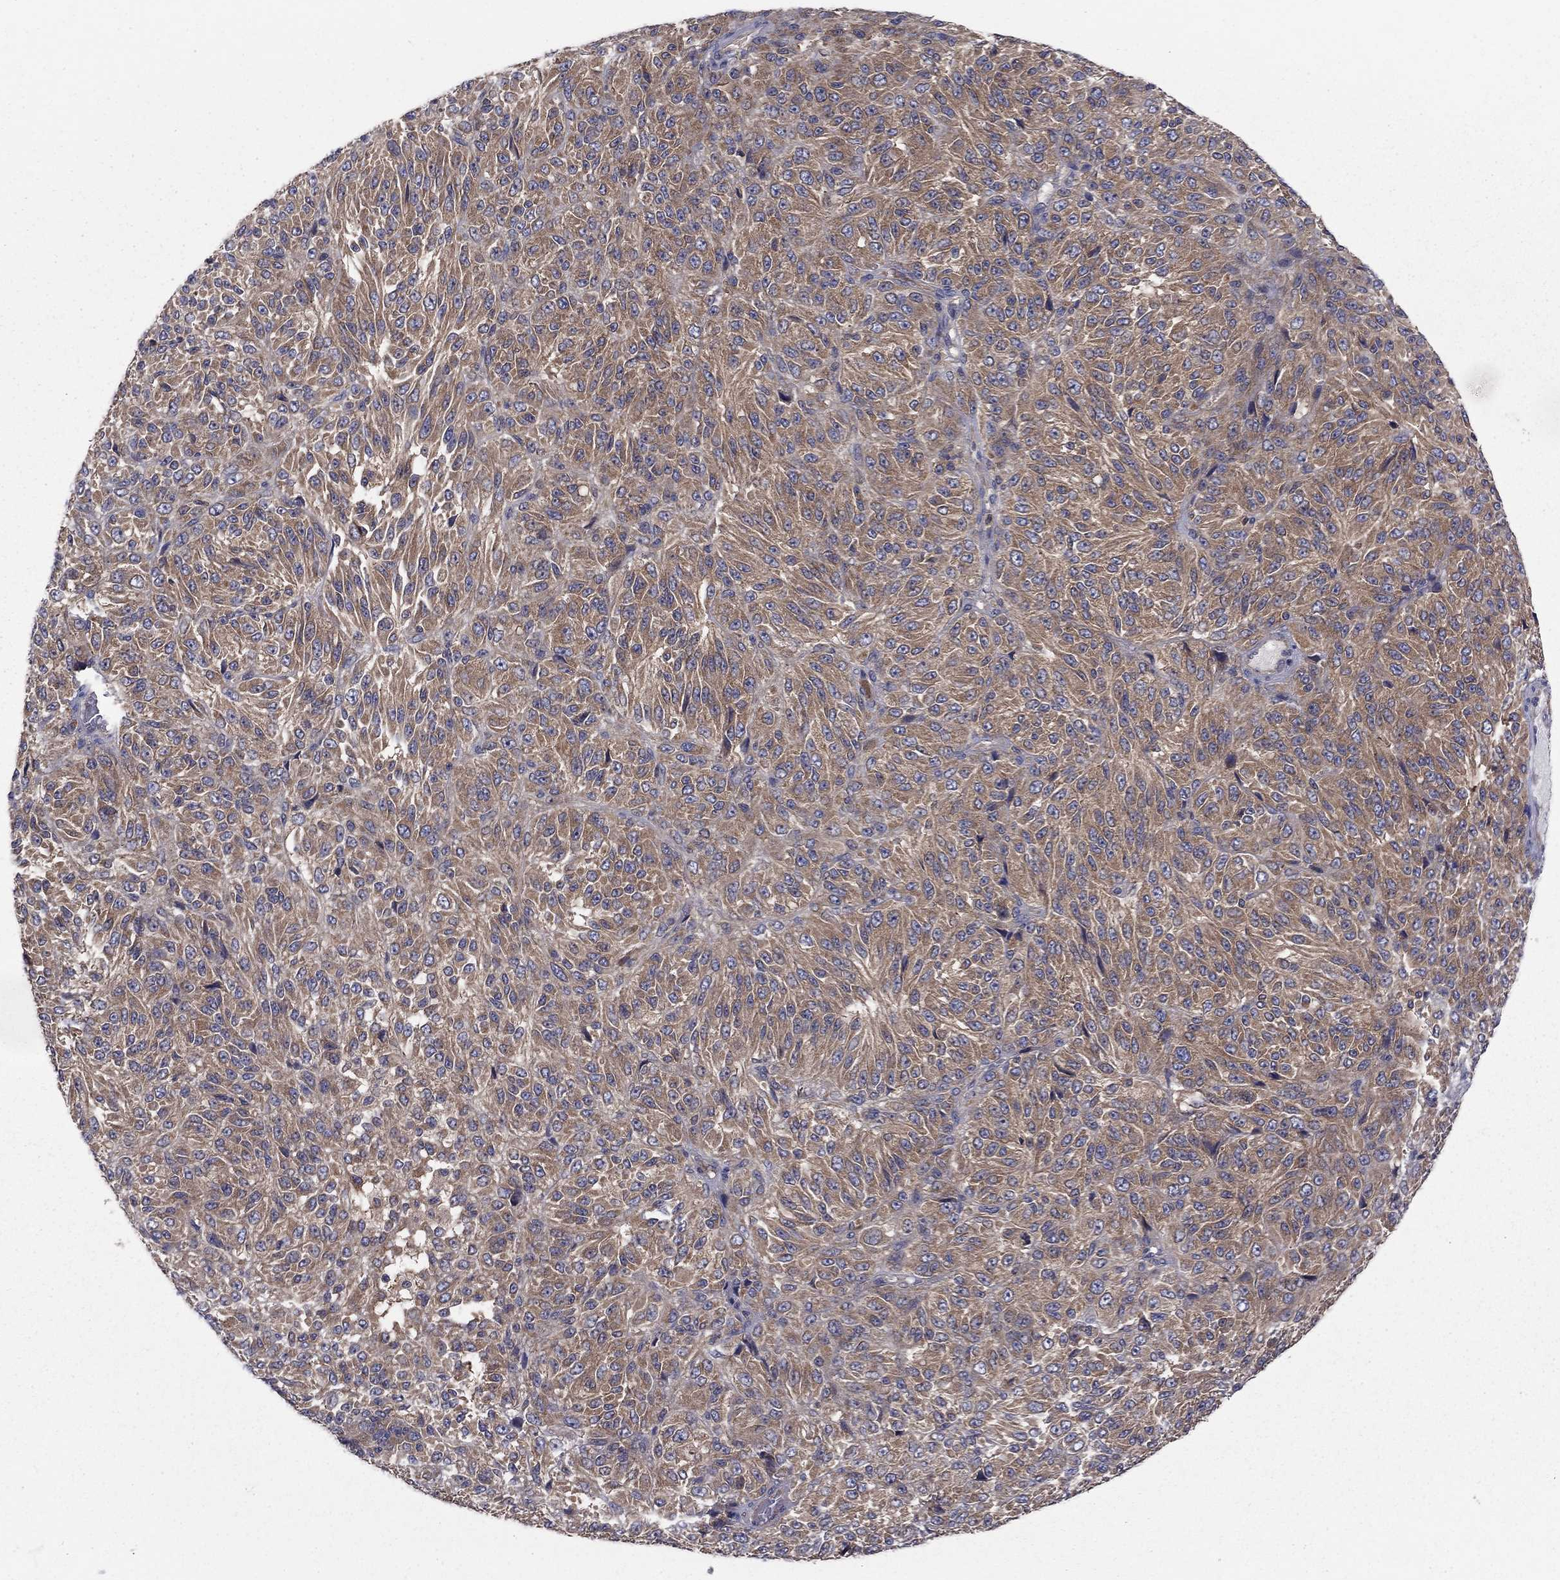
{"staining": {"intensity": "weak", "quantity": ">75%", "location": "cytoplasmic/membranous"}, "tissue": "melanoma", "cell_type": "Tumor cells", "image_type": "cancer", "snomed": [{"axis": "morphology", "description": "Malignant melanoma, Metastatic site"}, {"axis": "topography", "description": "Brain"}], "caption": "This photomicrograph demonstrates malignant melanoma (metastatic site) stained with immunohistochemistry (IHC) to label a protein in brown. The cytoplasmic/membranous of tumor cells show weak positivity for the protein. Nuclei are counter-stained blue.", "gene": "RNF123", "patient": {"sex": "female", "age": 56}}